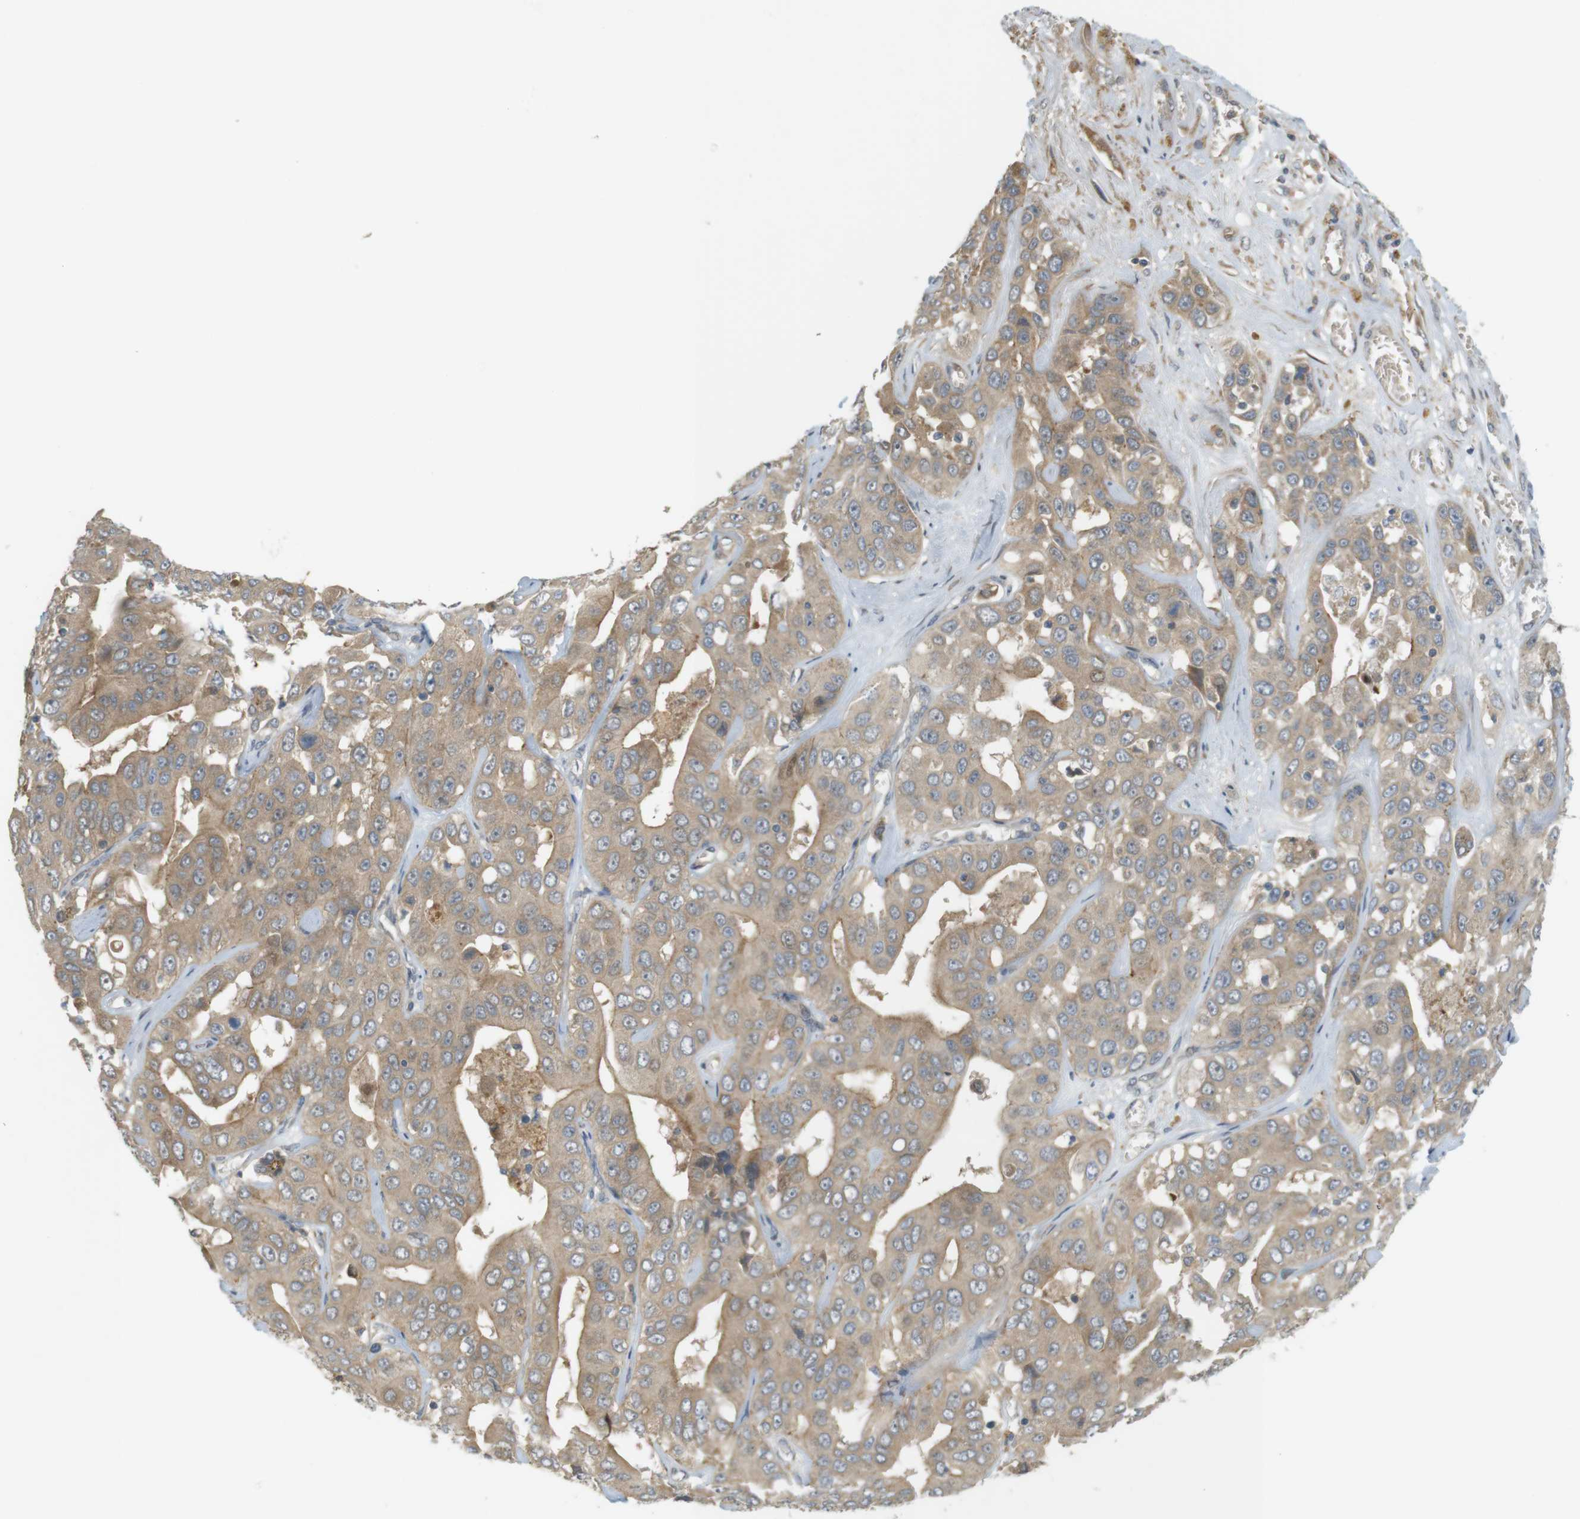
{"staining": {"intensity": "moderate", "quantity": ">75%", "location": "cytoplasmic/membranous"}, "tissue": "liver cancer", "cell_type": "Tumor cells", "image_type": "cancer", "snomed": [{"axis": "morphology", "description": "Cholangiocarcinoma"}, {"axis": "topography", "description": "Liver"}], "caption": "Immunohistochemistry (IHC) histopathology image of neoplastic tissue: human liver cancer stained using IHC demonstrates medium levels of moderate protein expression localized specifically in the cytoplasmic/membranous of tumor cells, appearing as a cytoplasmic/membranous brown color.", "gene": "CLRN3", "patient": {"sex": "female", "age": 52}}